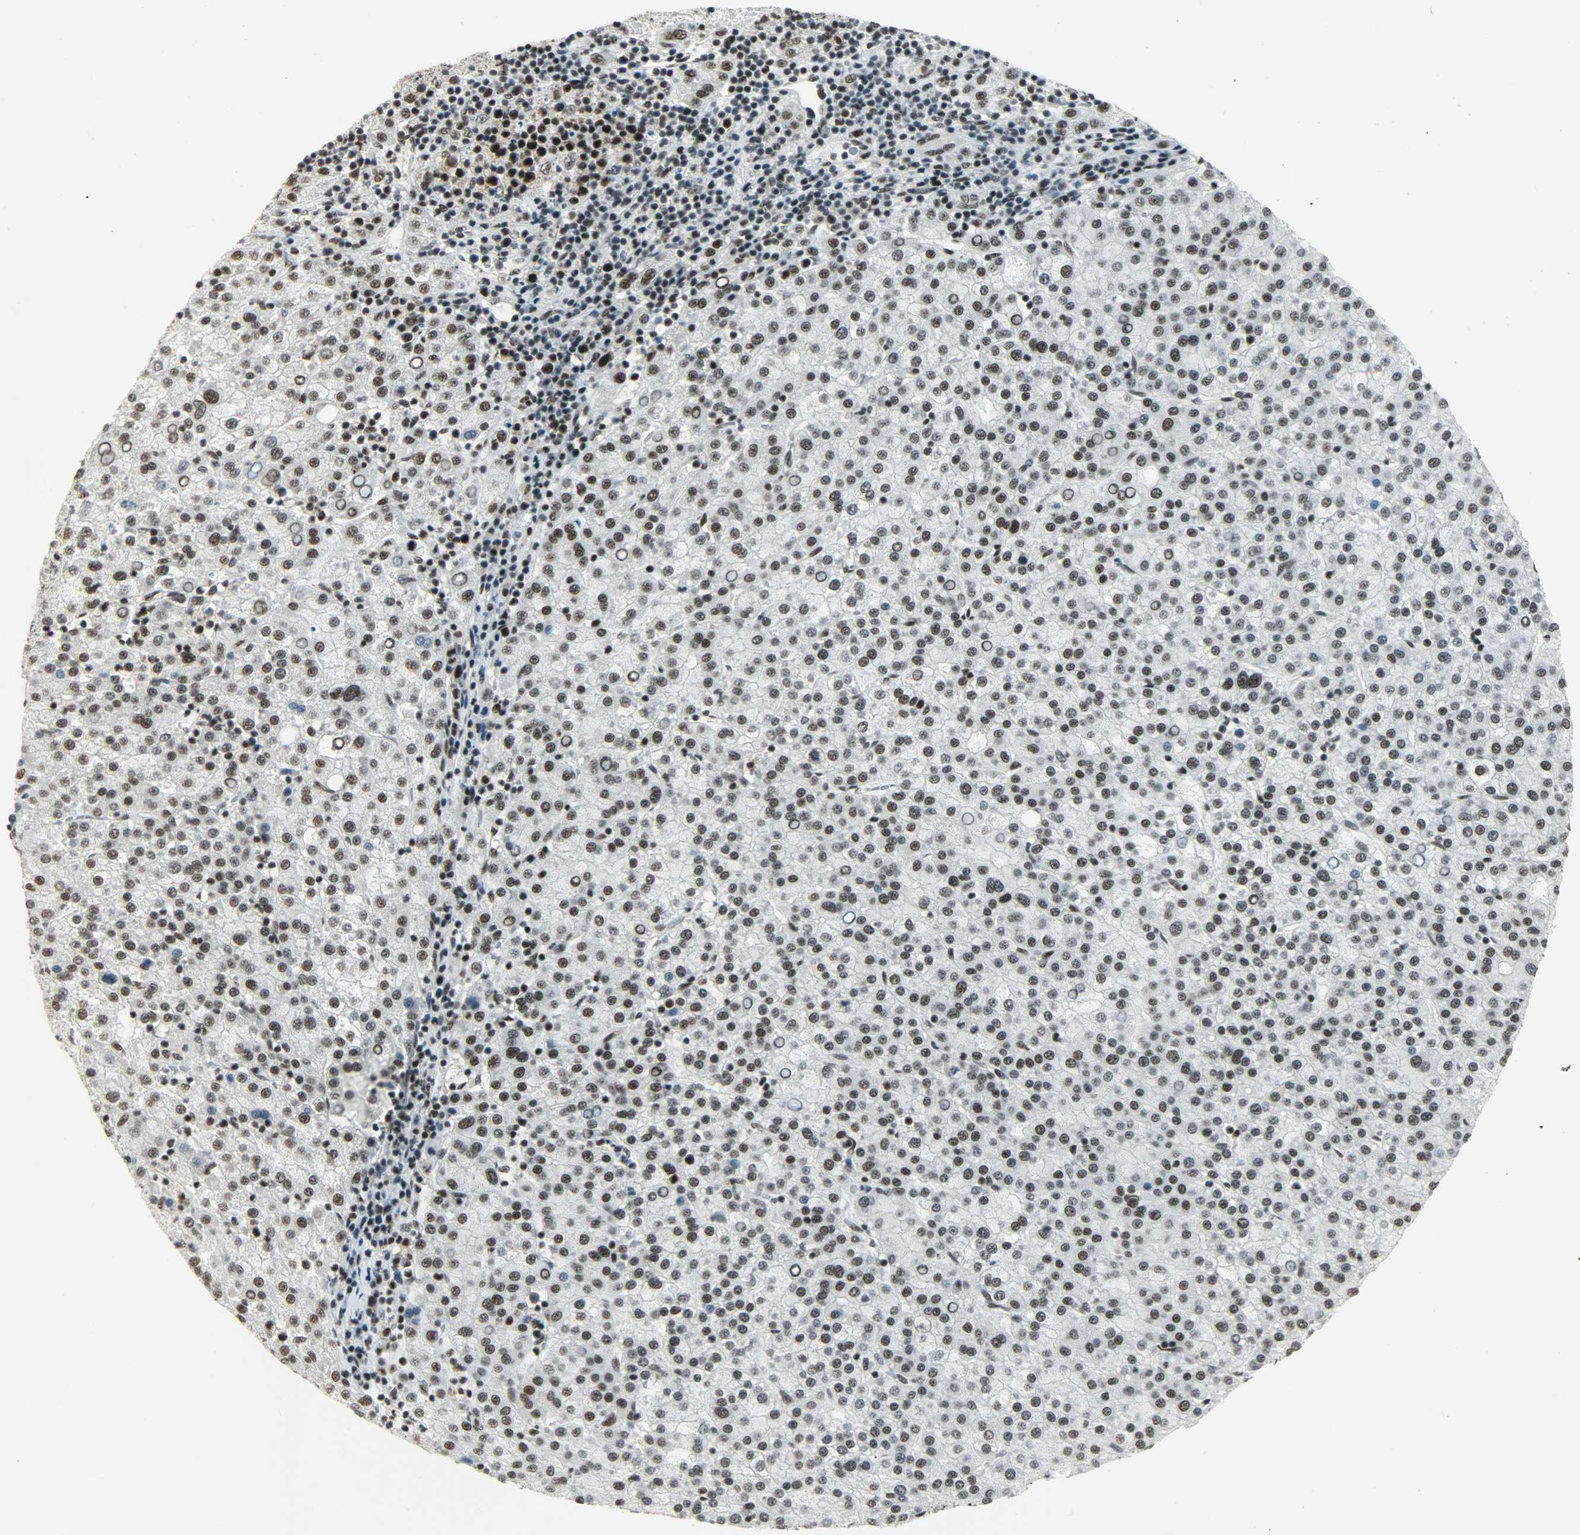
{"staining": {"intensity": "moderate", "quantity": ">75%", "location": "nuclear"}, "tissue": "liver cancer", "cell_type": "Tumor cells", "image_type": "cancer", "snomed": [{"axis": "morphology", "description": "Carcinoma, Hepatocellular, NOS"}, {"axis": "topography", "description": "Liver"}], "caption": "Human hepatocellular carcinoma (liver) stained for a protein (brown) exhibits moderate nuclear positive staining in approximately >75% of tumor cells.", "gene": "SUGP1", "patient": {"sex": "female", "age": 58}}